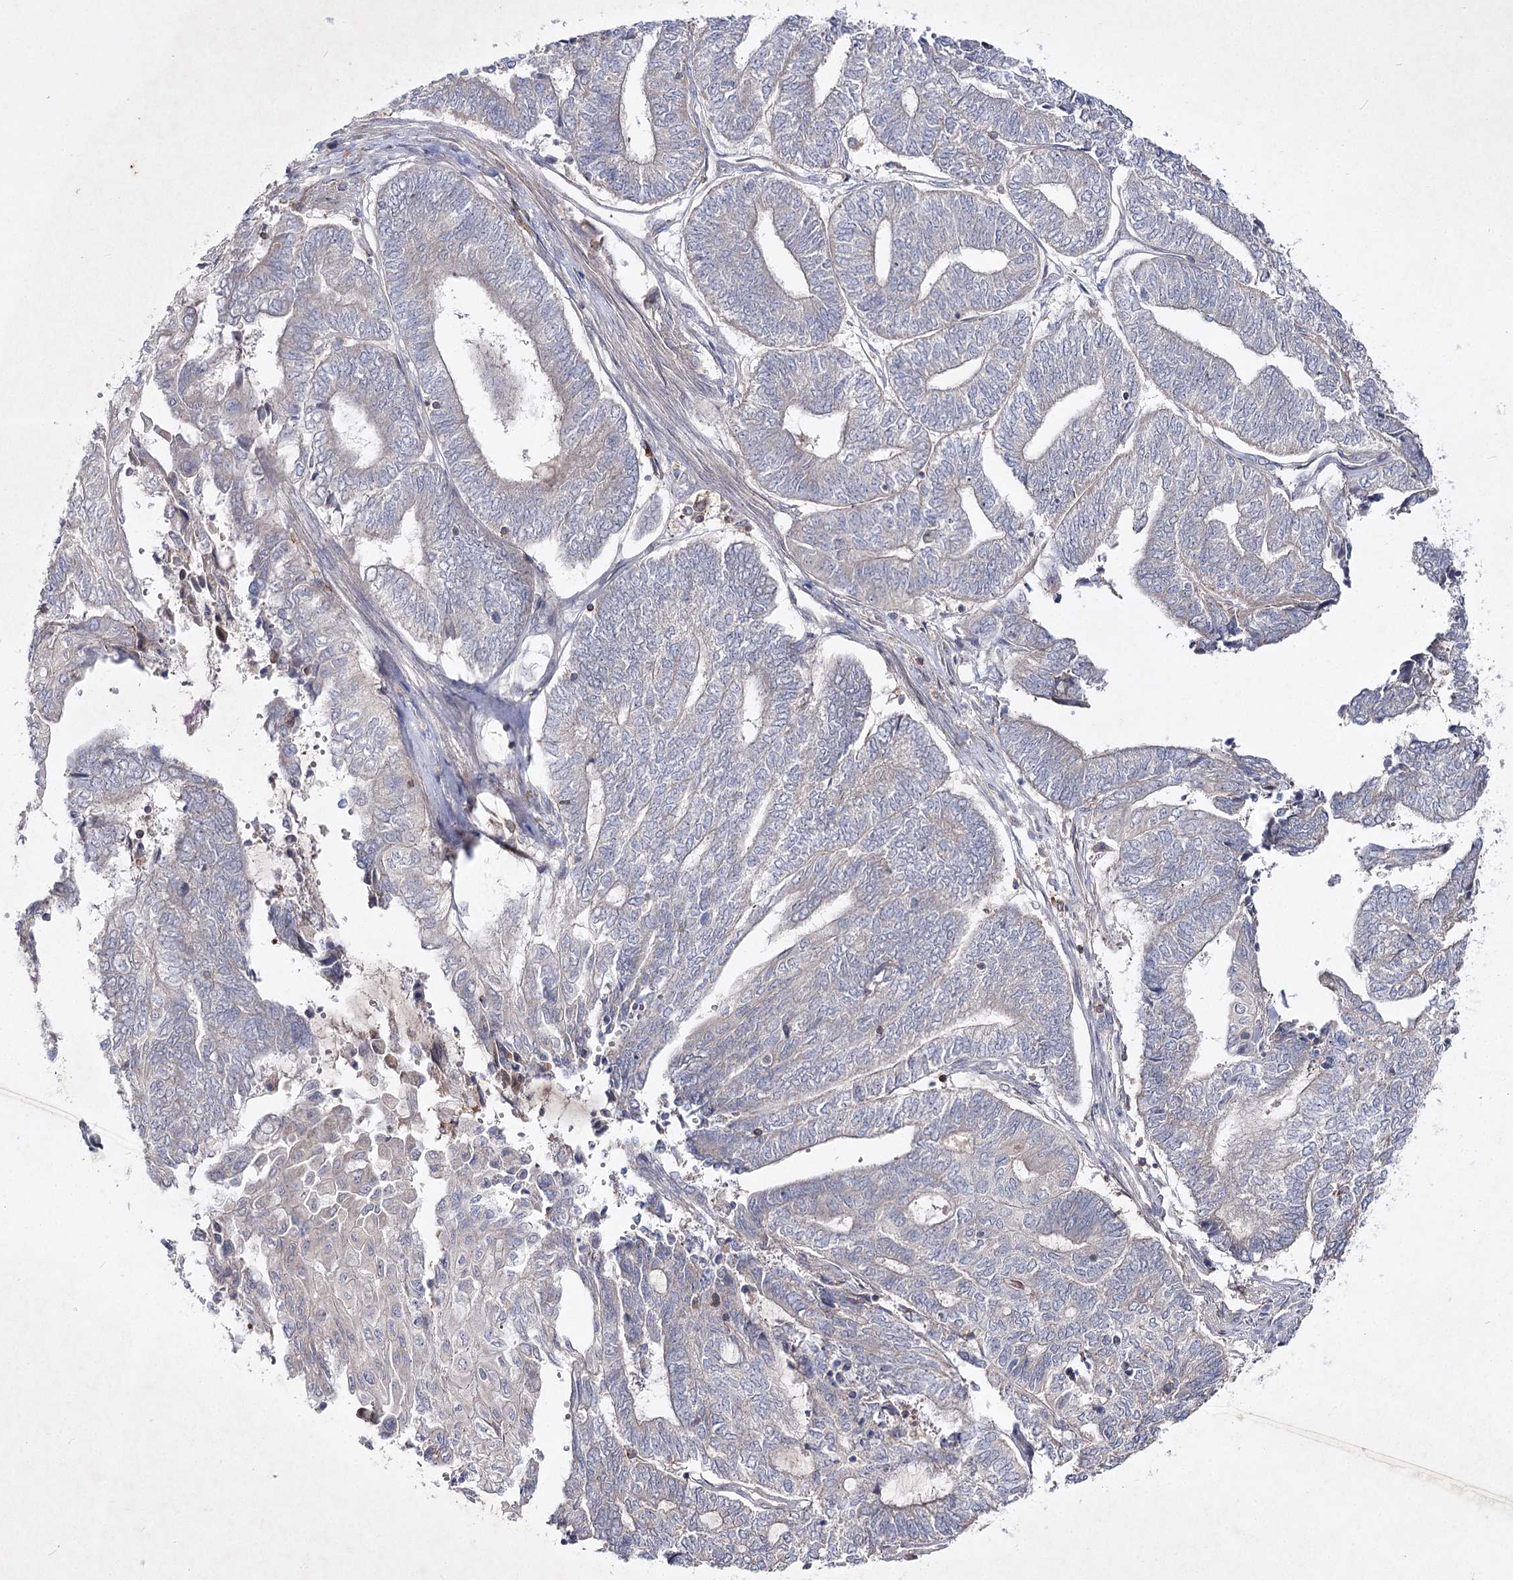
{"staining": {"intensity": "negative", "quantity": "none", "location": "none"}, "tissue": "endometrial cancer", "cell_type": "Tumor cells", "image_type": "cancer", "snomed": [{"axis": "morphology", "description": "Adenocarcinoma, NOS"}, {"axis": "topography", "description": "Uterus"}, {"axis": "topography", "description": "Endometrium"}], "caption": "Immunohistochemistry image of endometrial cancer stained for a protein (brown), which displays no expression in tumor cells.", "gene": "CIB2", "patient": {"sex": "female", "age": 70}}